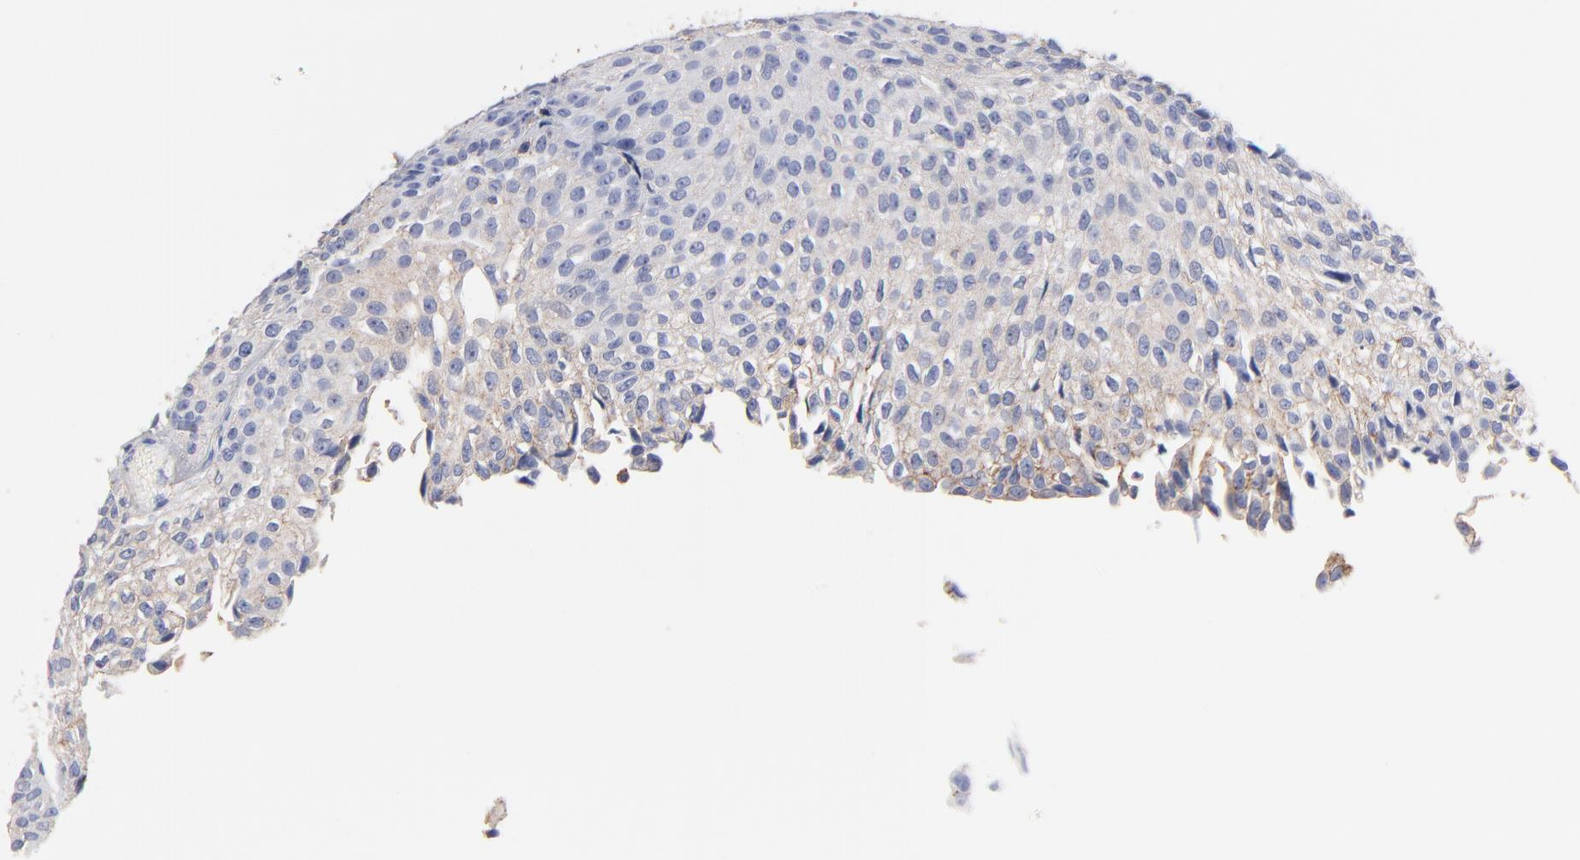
{"staining": {"intensity": "weak", "quantity": "25%-75%", "location": "cytoplasmic/membranous"}, "tissue": "urothelial cancer", "cell_type": "Tumor cells", "image_type": "cancer", "snomed": [{"axis": "morphology", "description": "Urothelial carcinoma, Low grade"}, {"axis": "topography", "description": "Urinary bladder"}], "caption": "An immunohistochemistry (IHC) micrograph of tumor tissue is shown. Protein staining in brown highlights weak cytoplasmic/membranous positivity in urothelial cancer within tumor cells.", "gene": "ASL", "patient": {"sex": "male", "age": 76}}